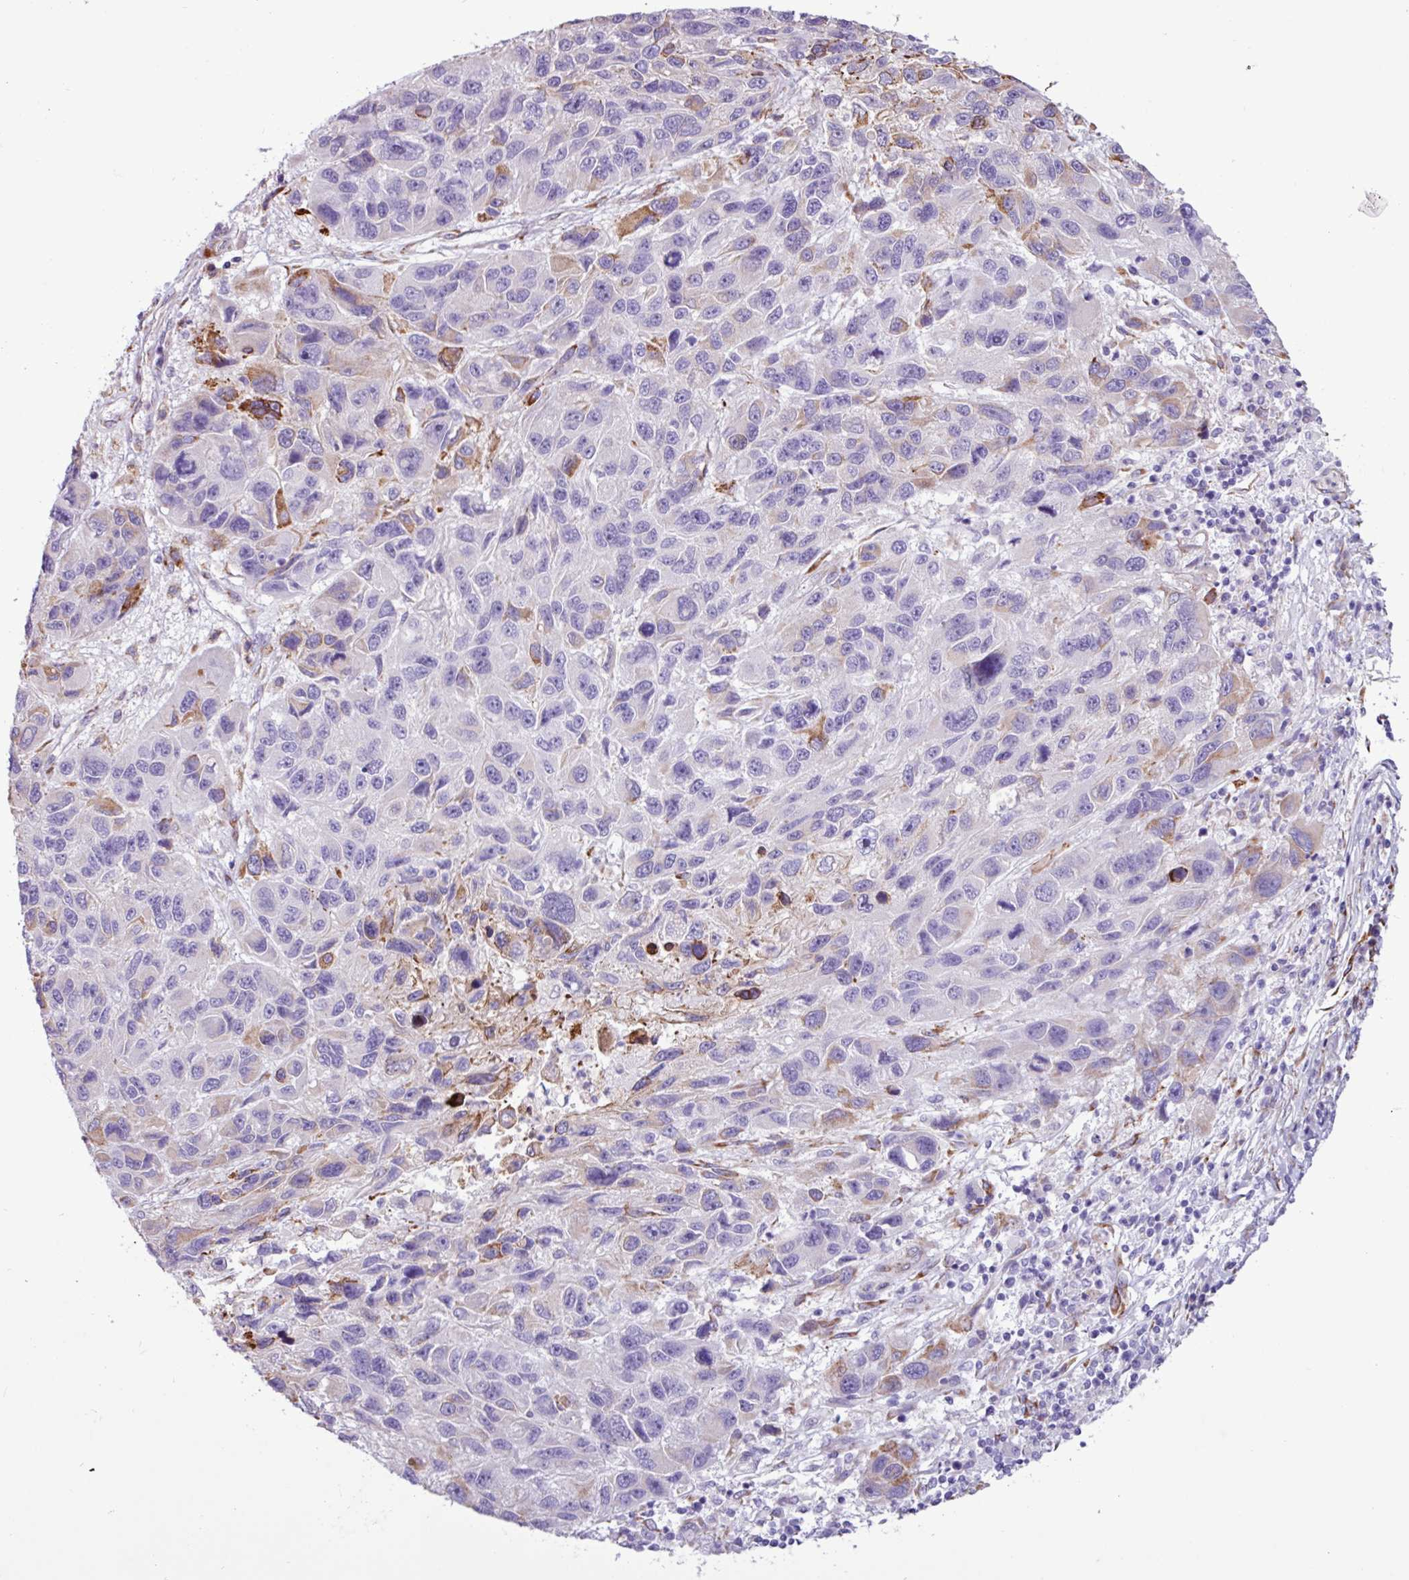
{"staining": {"intensity": "moderate", "quantity": "<25%", "location": "cytoplasmic/membranous"}, "tissue": "melanoma", "cell_type": "Tumor cells", "image_type": "cancer", "snomed": [{"axis": "morphology", "description": "Malignant melanoma, NOS"}, {"axis": "topography", "description": "Skin"}], "caption": "Melanoma stained with DAB IHC displays low levels of moderate cytoplasmic/membranous staining in about <25% of tumor cells. Using DAB (brown) and hematoxylin (blue) stains, captured at high magnification using brightfield microscopy.", "gene": "PPP1R35", "patient": {"sex": "male", "age": 53}}